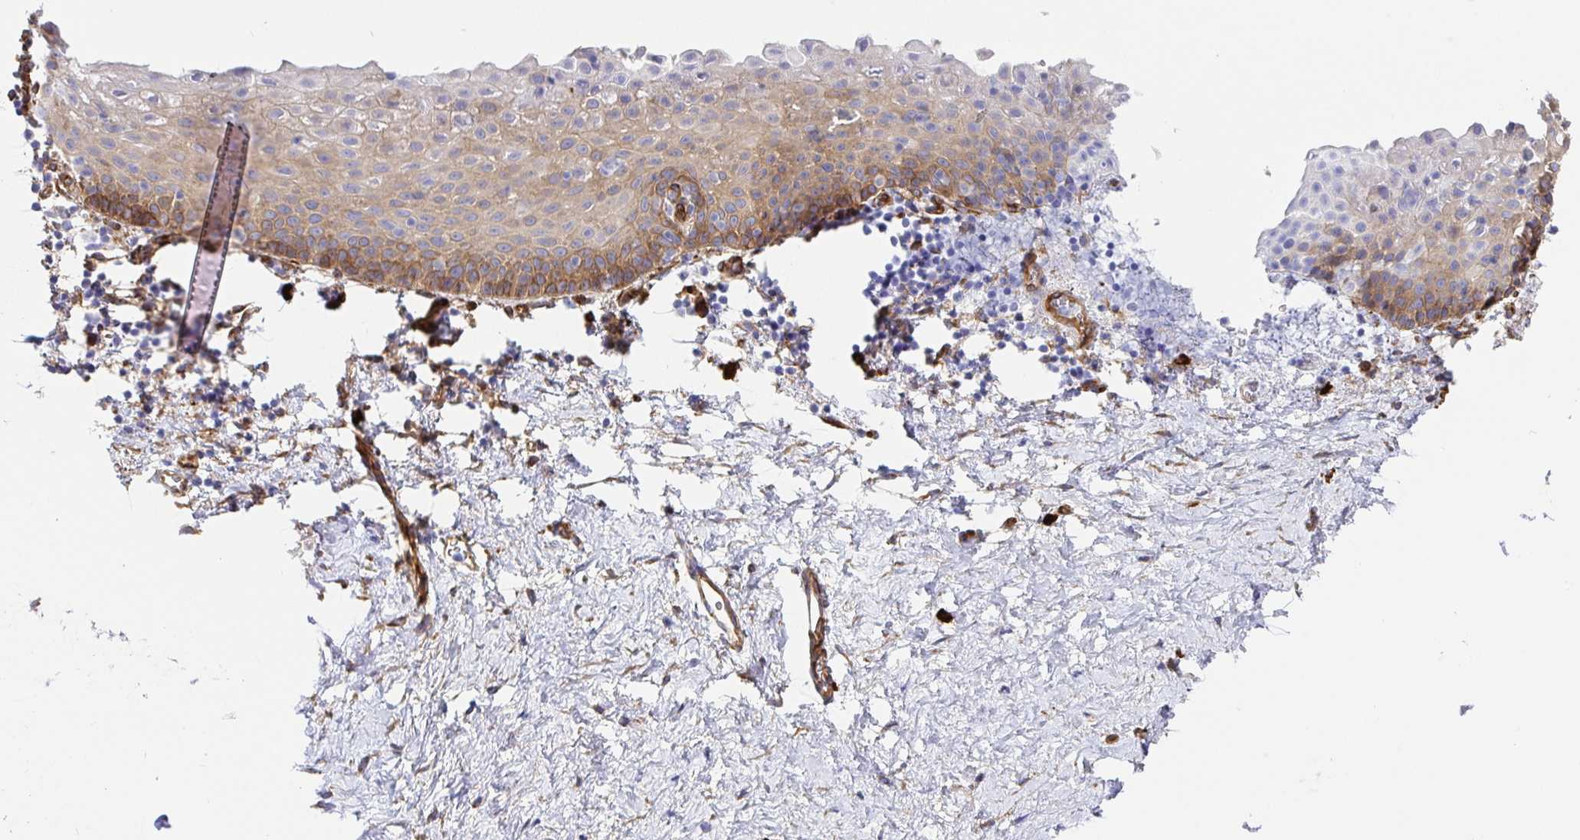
{"staining": {"intensity": "moderate", "quantity": "<25%", "location": "cytoplasmic/membranous"}, "tissue": "vagina", "cell_type": "Squamous epithelial cells", "image_type": "normal", "snomed": [{"axis": "morphology", "description": "Normal tissue, NOS"}, {"axis": "topography", "description": "Vagina"}], "caption": "IHC of benign vagina displays low levels of moderate cytoplasmic/membranous staining in about <25% of squamous epithelial cells. The protein of interest is stained brown, and the nuclei are stained in blue (DAB (3,3'-diaminobenzidine) IHC with brightfield microscopy, high magnification).", "gene": "DOCK1", "patient": {"sex": "female", "age": 61}}